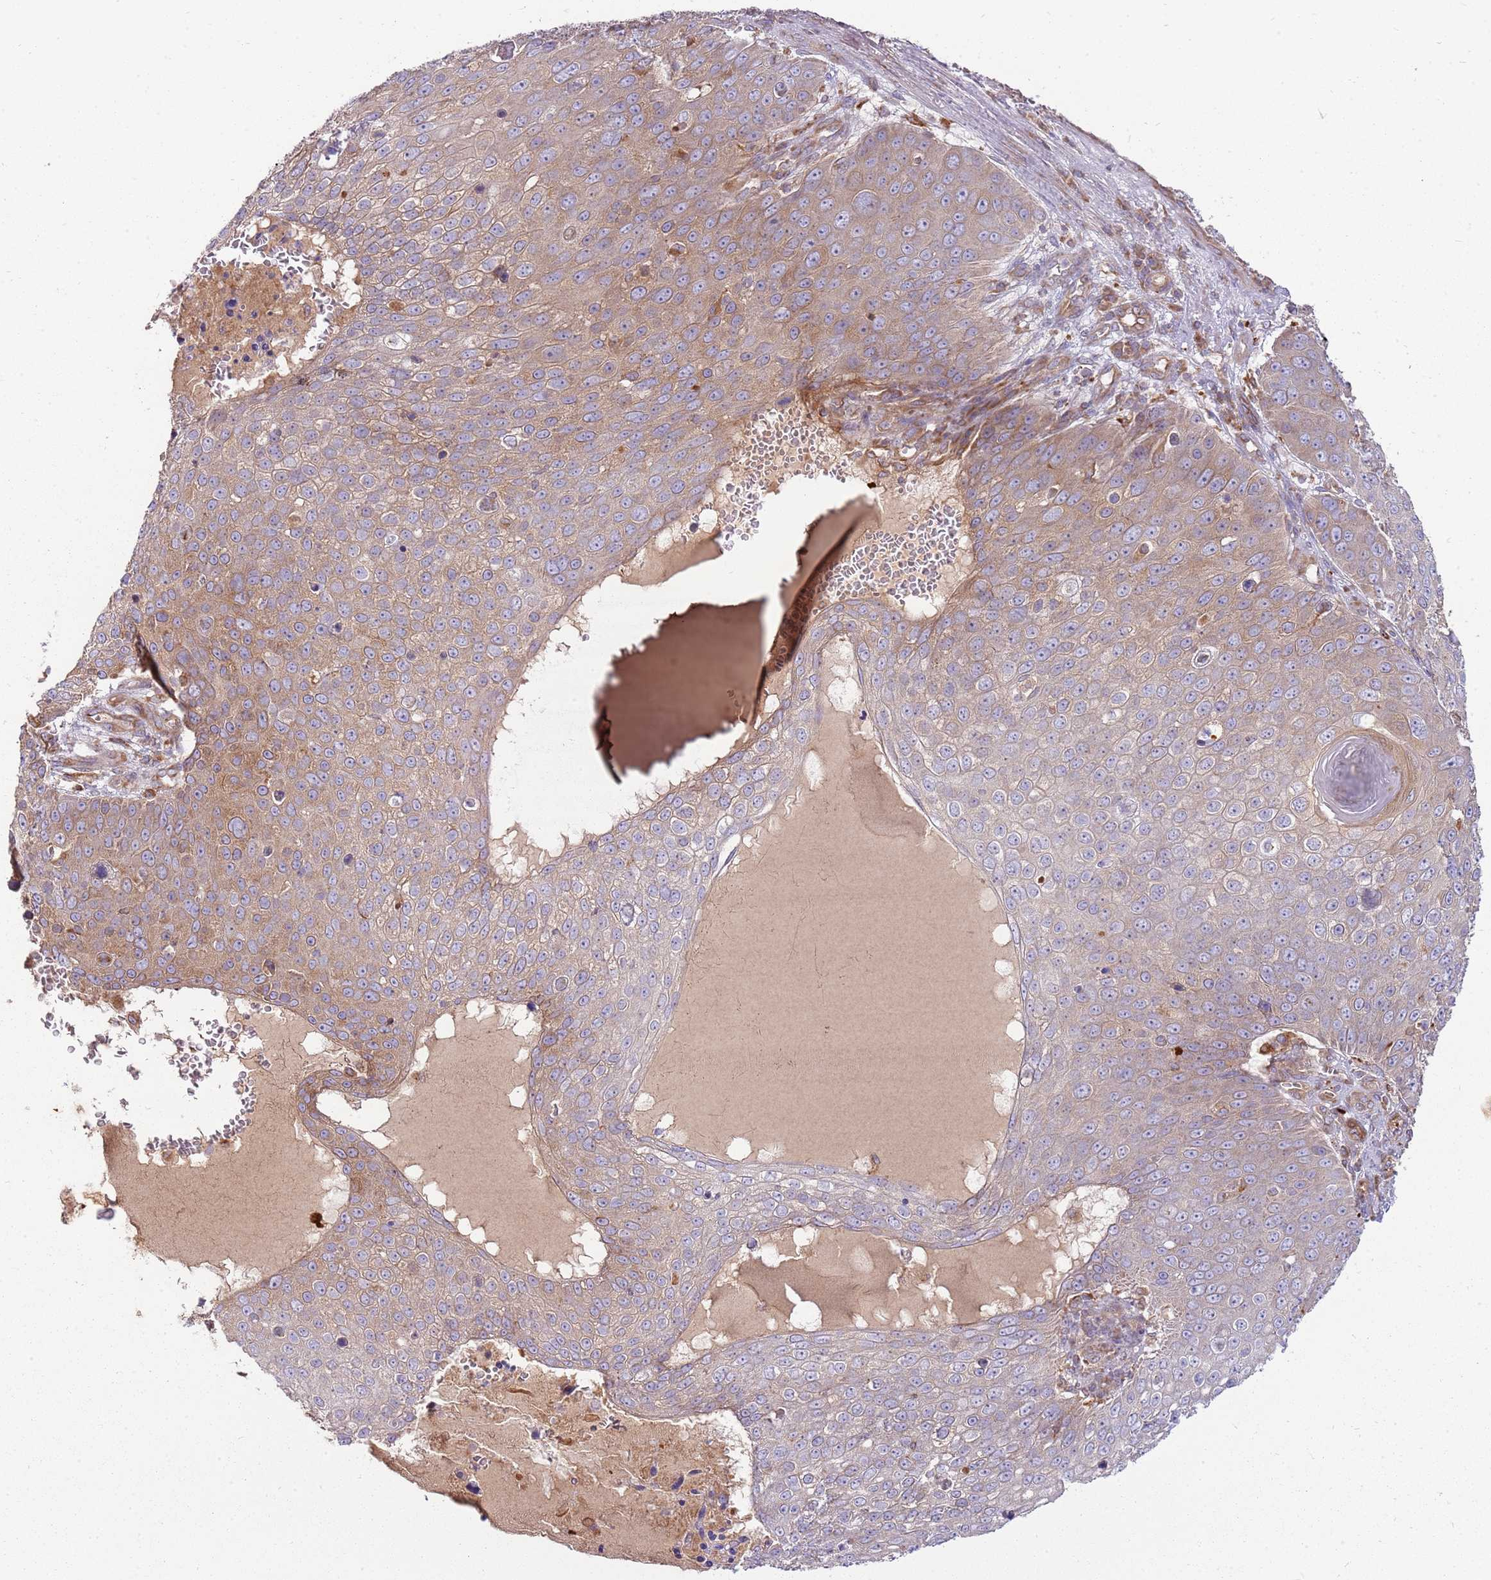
{"staining": {"intensity": "weak", "quantity": "25%-75%", "location": "cytoplasmic/membranous"}, "tissue": "skin cancer", "cell_type": "Tumor cells", "image_type": "cancer", "snomed": [{"axis": "morphology", "description": "Squamous cell carcinoma, NOS"}, {"axis": "topography", "description": "Skin"}], "caption": "High-power microscopy captured an immunohistochemistry histopathology image of skin squamous cell carcinoma, revealing weak cytoplasmic/membranous expression in approximately 25%-75% of tumor cells.", "gene": "EMC1", "patient": {"sex": "male", "age": 71}}